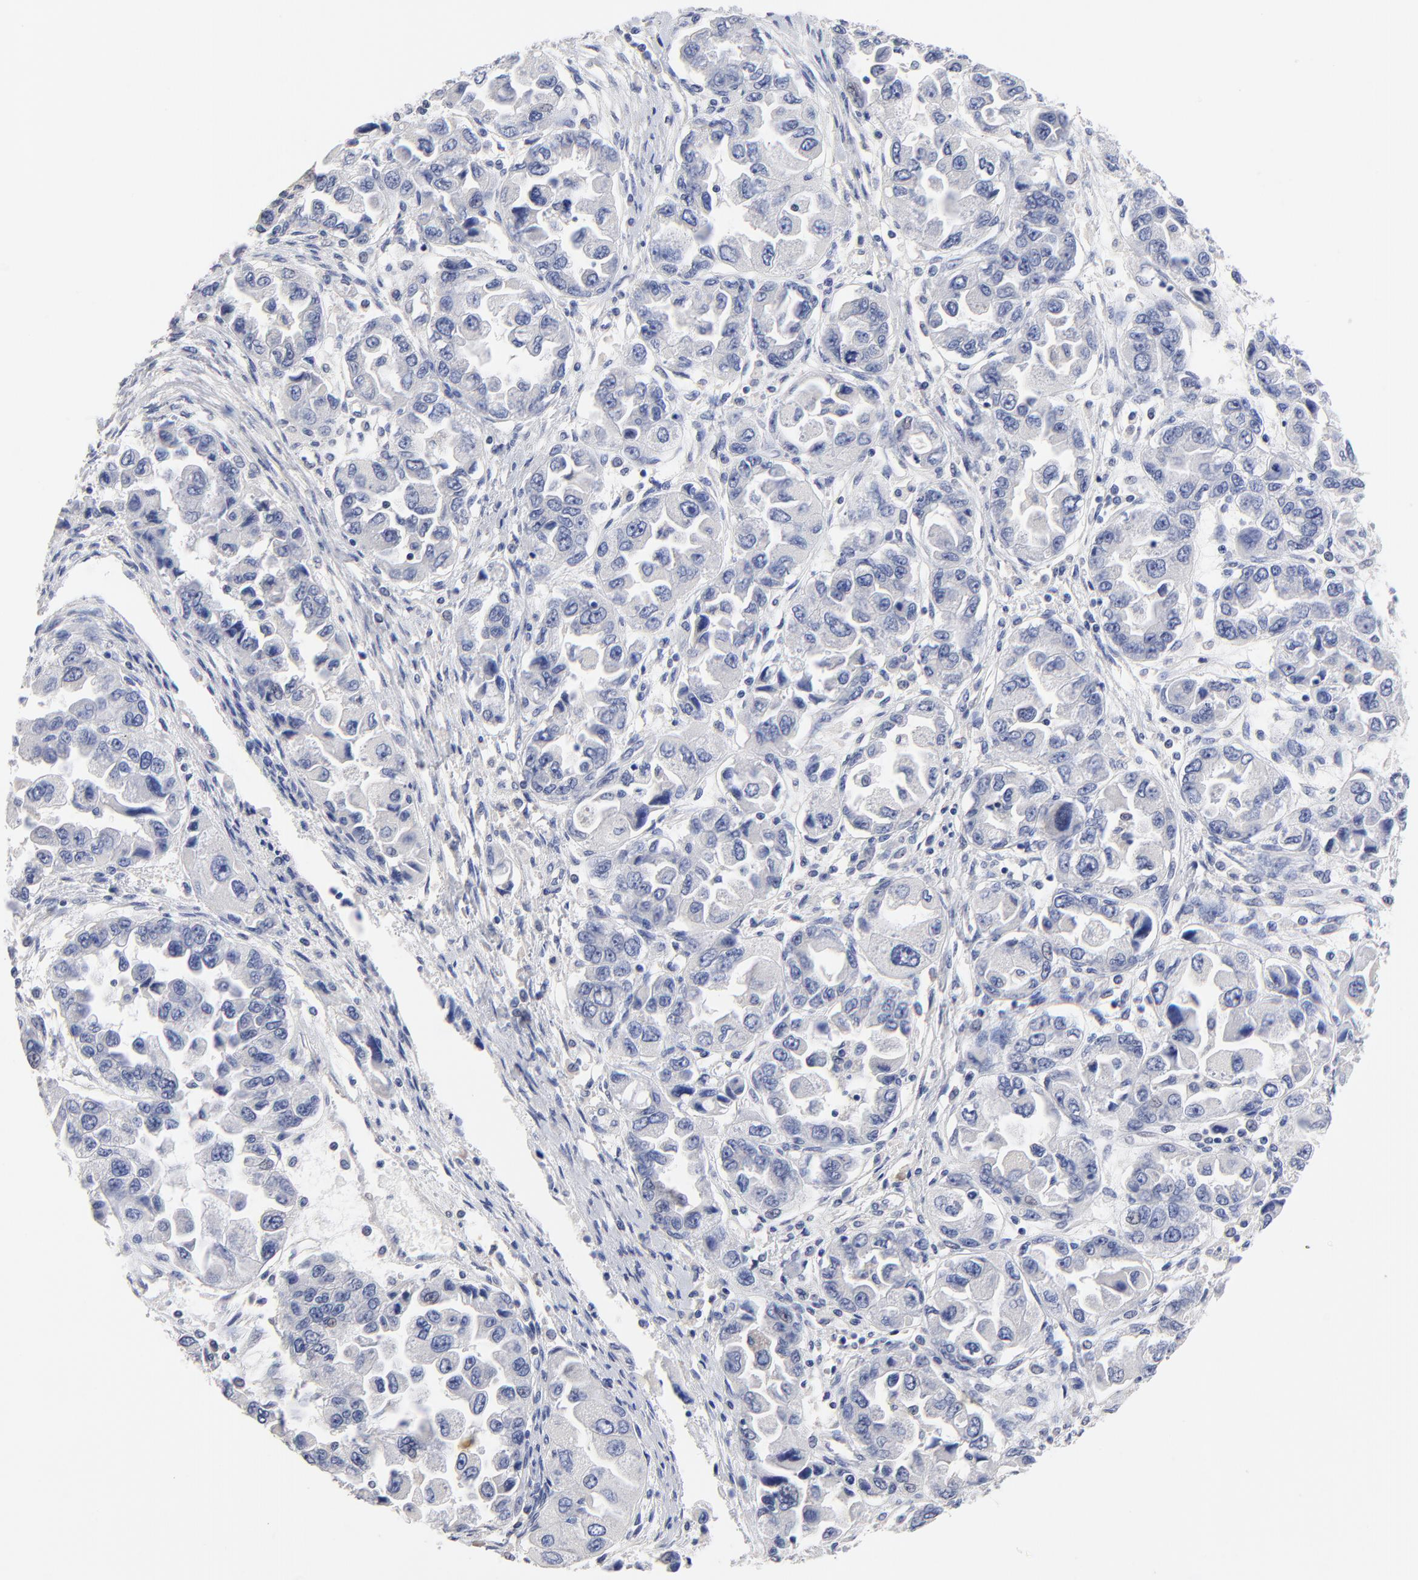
{"staining": {"intensity": "negative", "quantity": "none", "location": "none"}, "tissue": "ovarian cancer", "cell_type": "Tumor cells", "image_type": "cancer", "snomed": [{"axis": "morphology", "description": "Cystadenocarcinoma, serous, NOS"}, {"axis": "topography", "description": "Ovary"}], "caption": "An immunohistochemistry (IHC) photomicrograph of serous cystadenocarcinoma (ovarian) is shown. There is no staining in tumor cells of serous cystadenocarcinoma (ovarian).", "gene": "TWNK", "patient": {"sex": "female", "age": 84}}